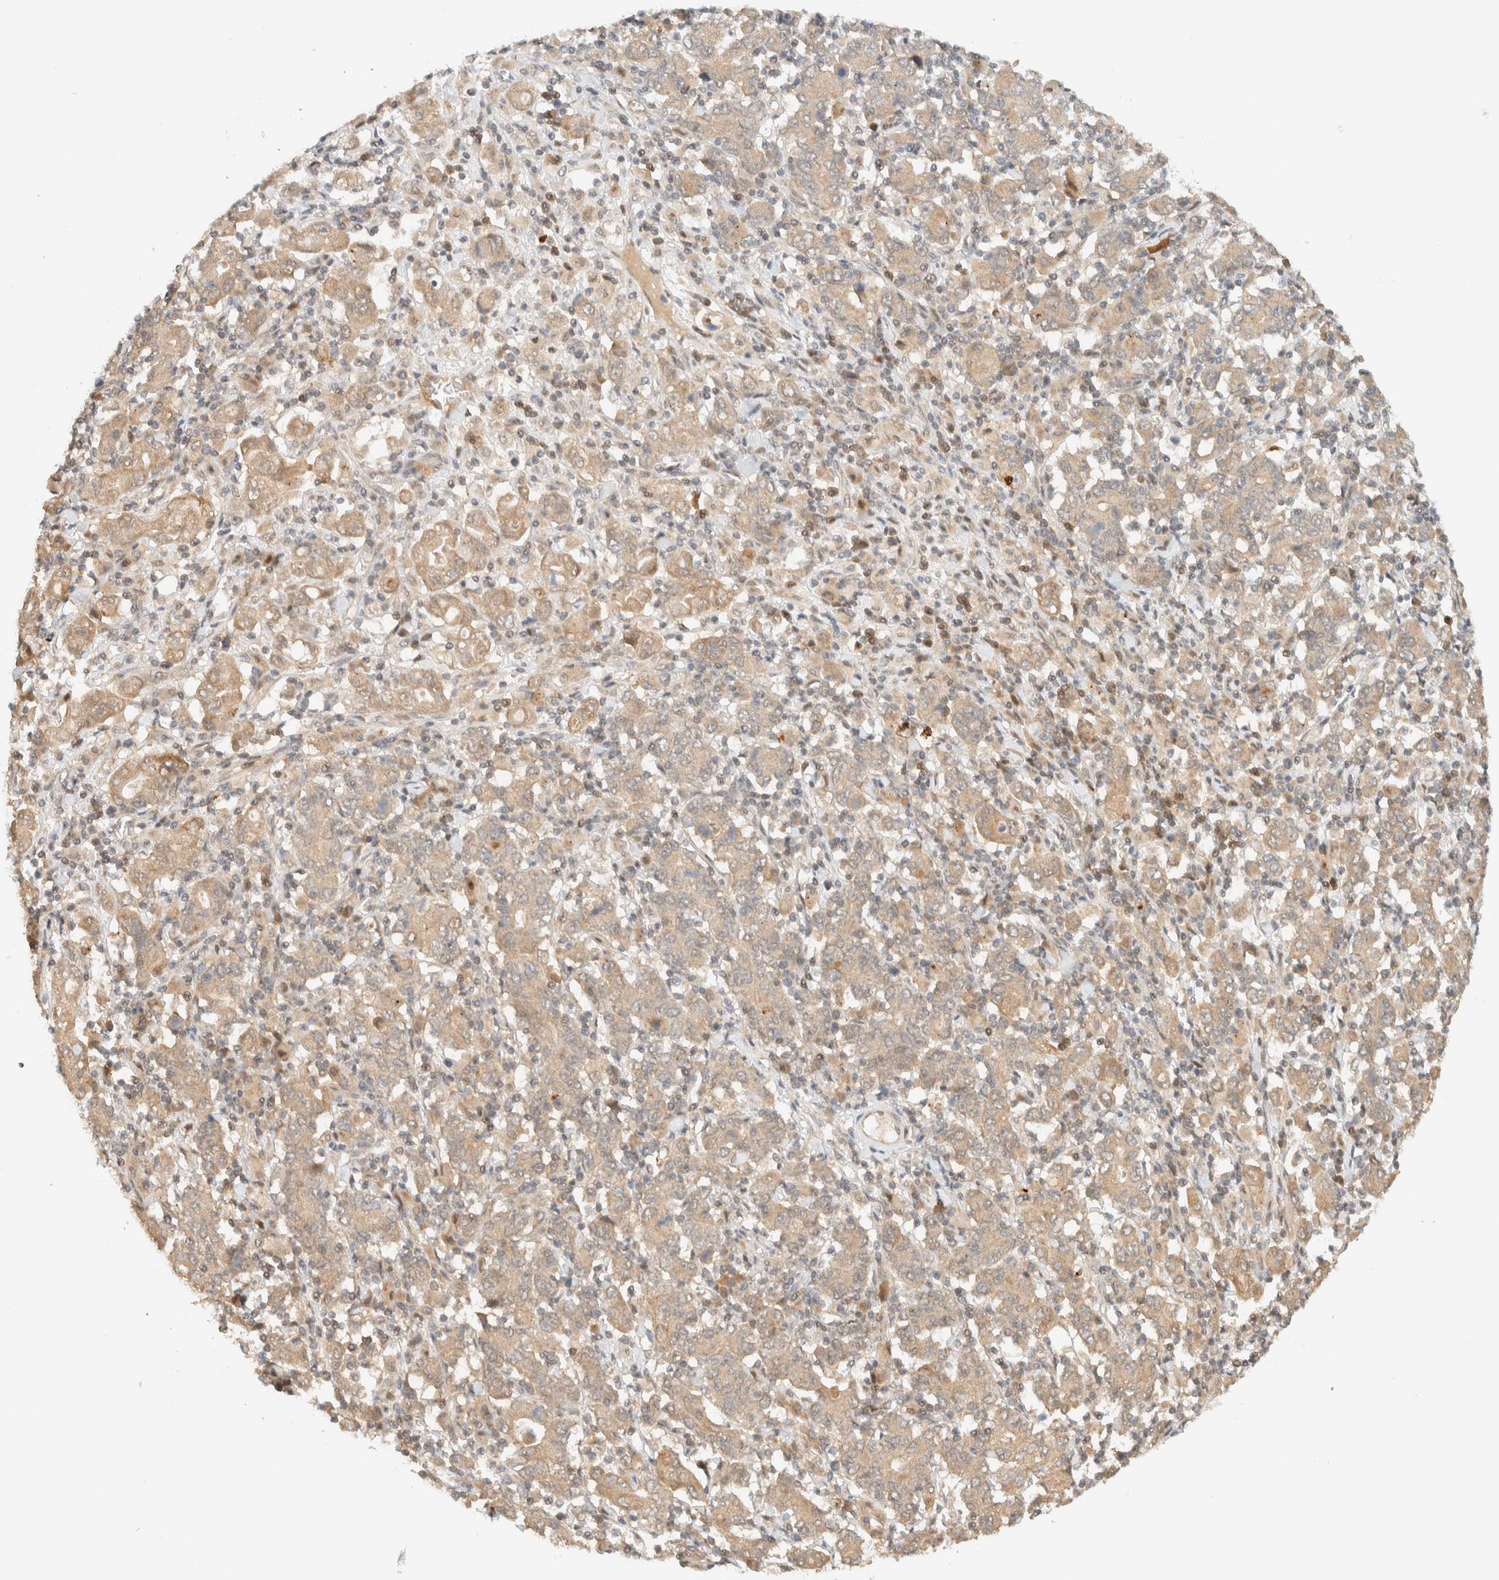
{"staining": {"intensity": "weak", "quantity": ">75%", "location": "cytoplasmic/membranous"}, "tissue": "stomach cancer", "cell_type": "Tumor cells", "image_type": "cancer", "snomed": [{"axis": "morphology", "description": "Adenocarcinoma, NOS"}, {"axis": "topography", "description": "Stomach, upper"}], "caption": "DAB immunohistochemical staining of human adenocarcinoma (stomach) shows weak cytoplasmic/membranous protein expression in about >75% of tumor cells. Nuclei are stained in blue.", "gene": "ZBTB34", "patient": {"sex": "male", "age": 69}}